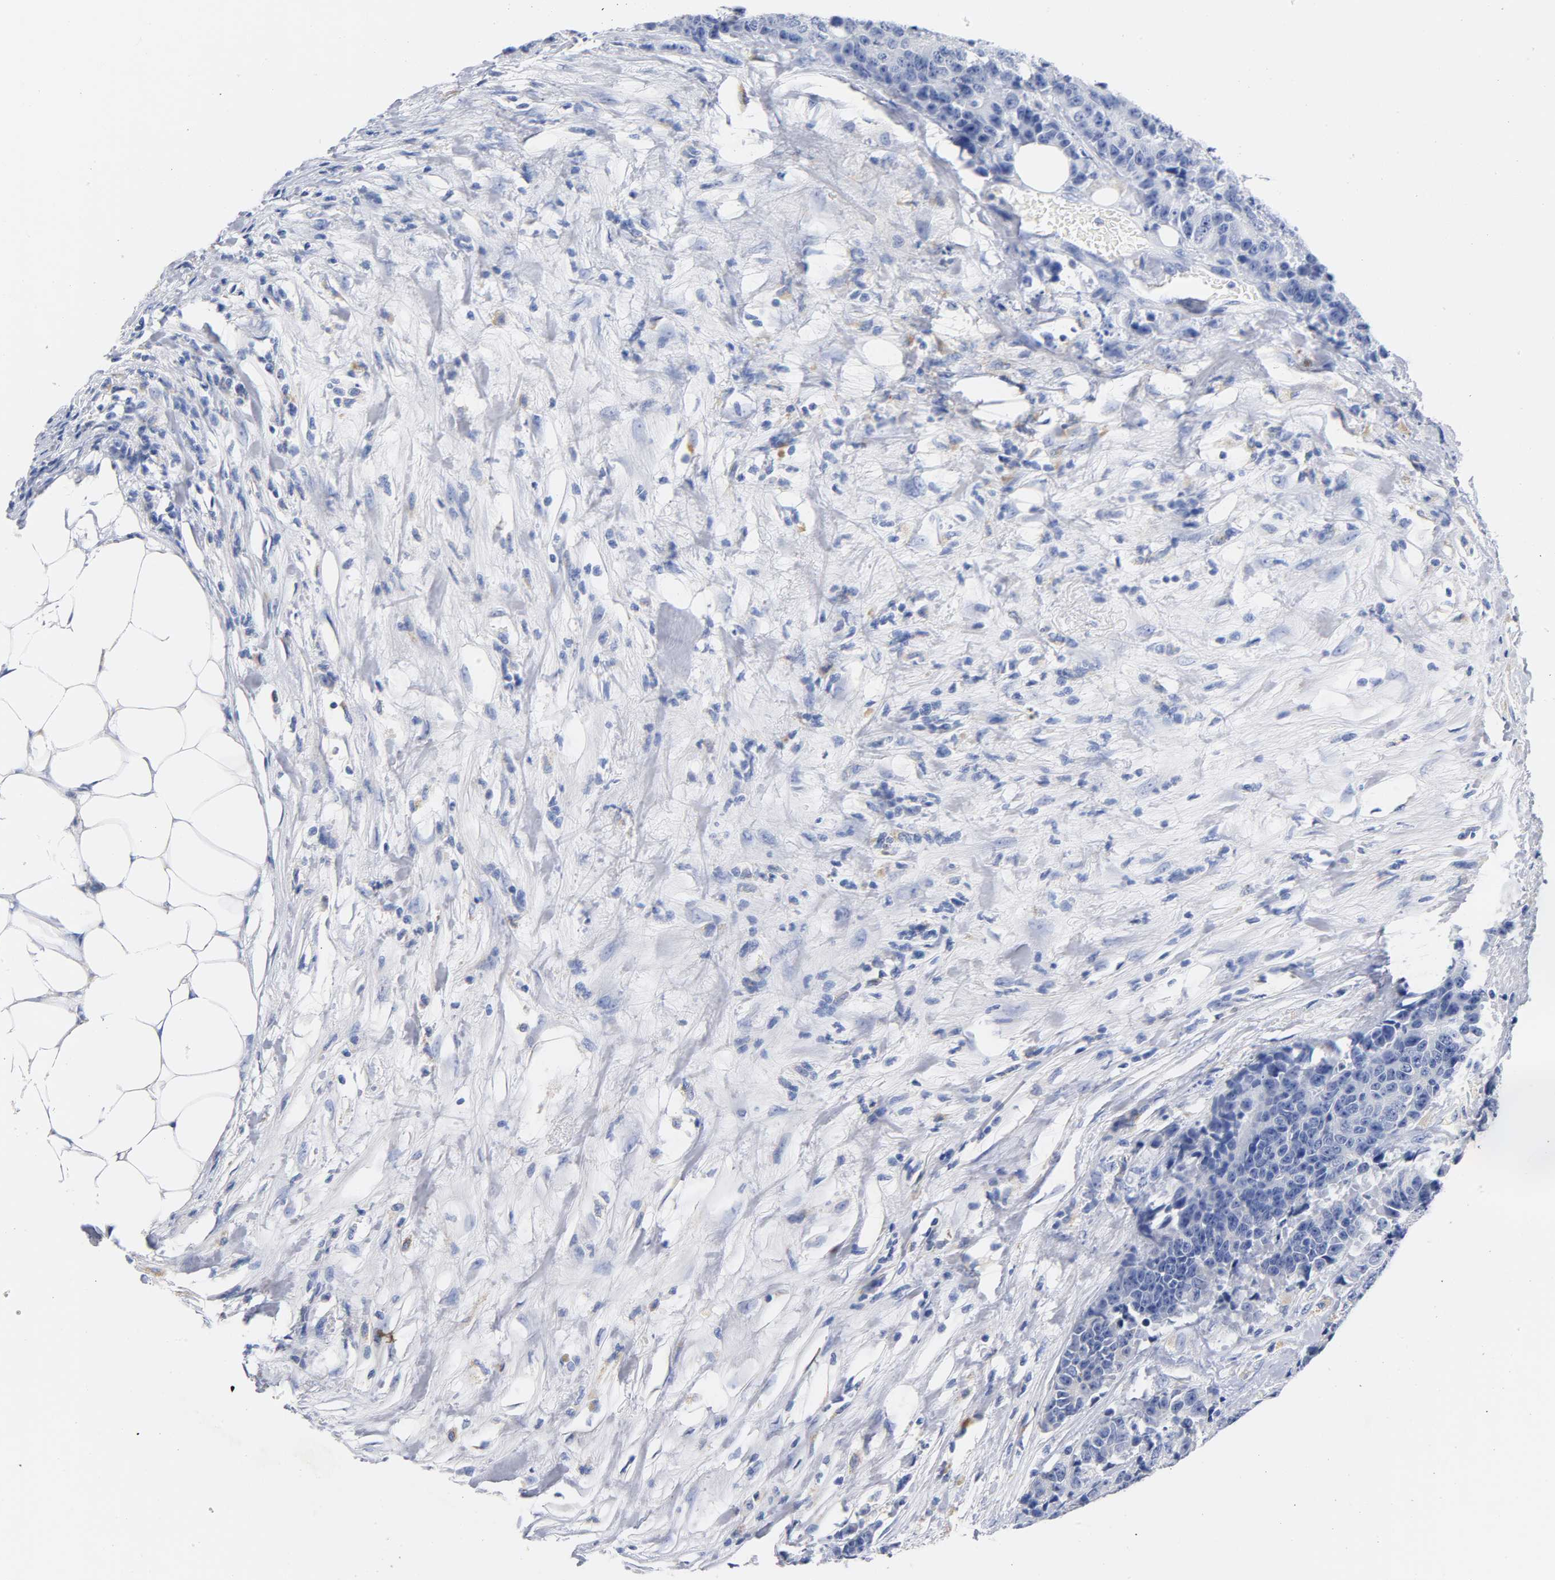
{"staining": {"intensity": "negative", "quantity": "none", "location": "none"}, "tissue": "colorectal cancer", "cell_type": "Tumor cells", "image_type": "cancer", "snomed": [{"axis": "morphology", "description": "Adenocarcinoma, NOS"}, {"axis": "topography", "description": "Colon"}], "caption": "The photomicrograph exhibits no staining of tumor cells in colorectal cancer.", "gene": "SEMA5A", "patient": {"sex": "female", "age": 86}}